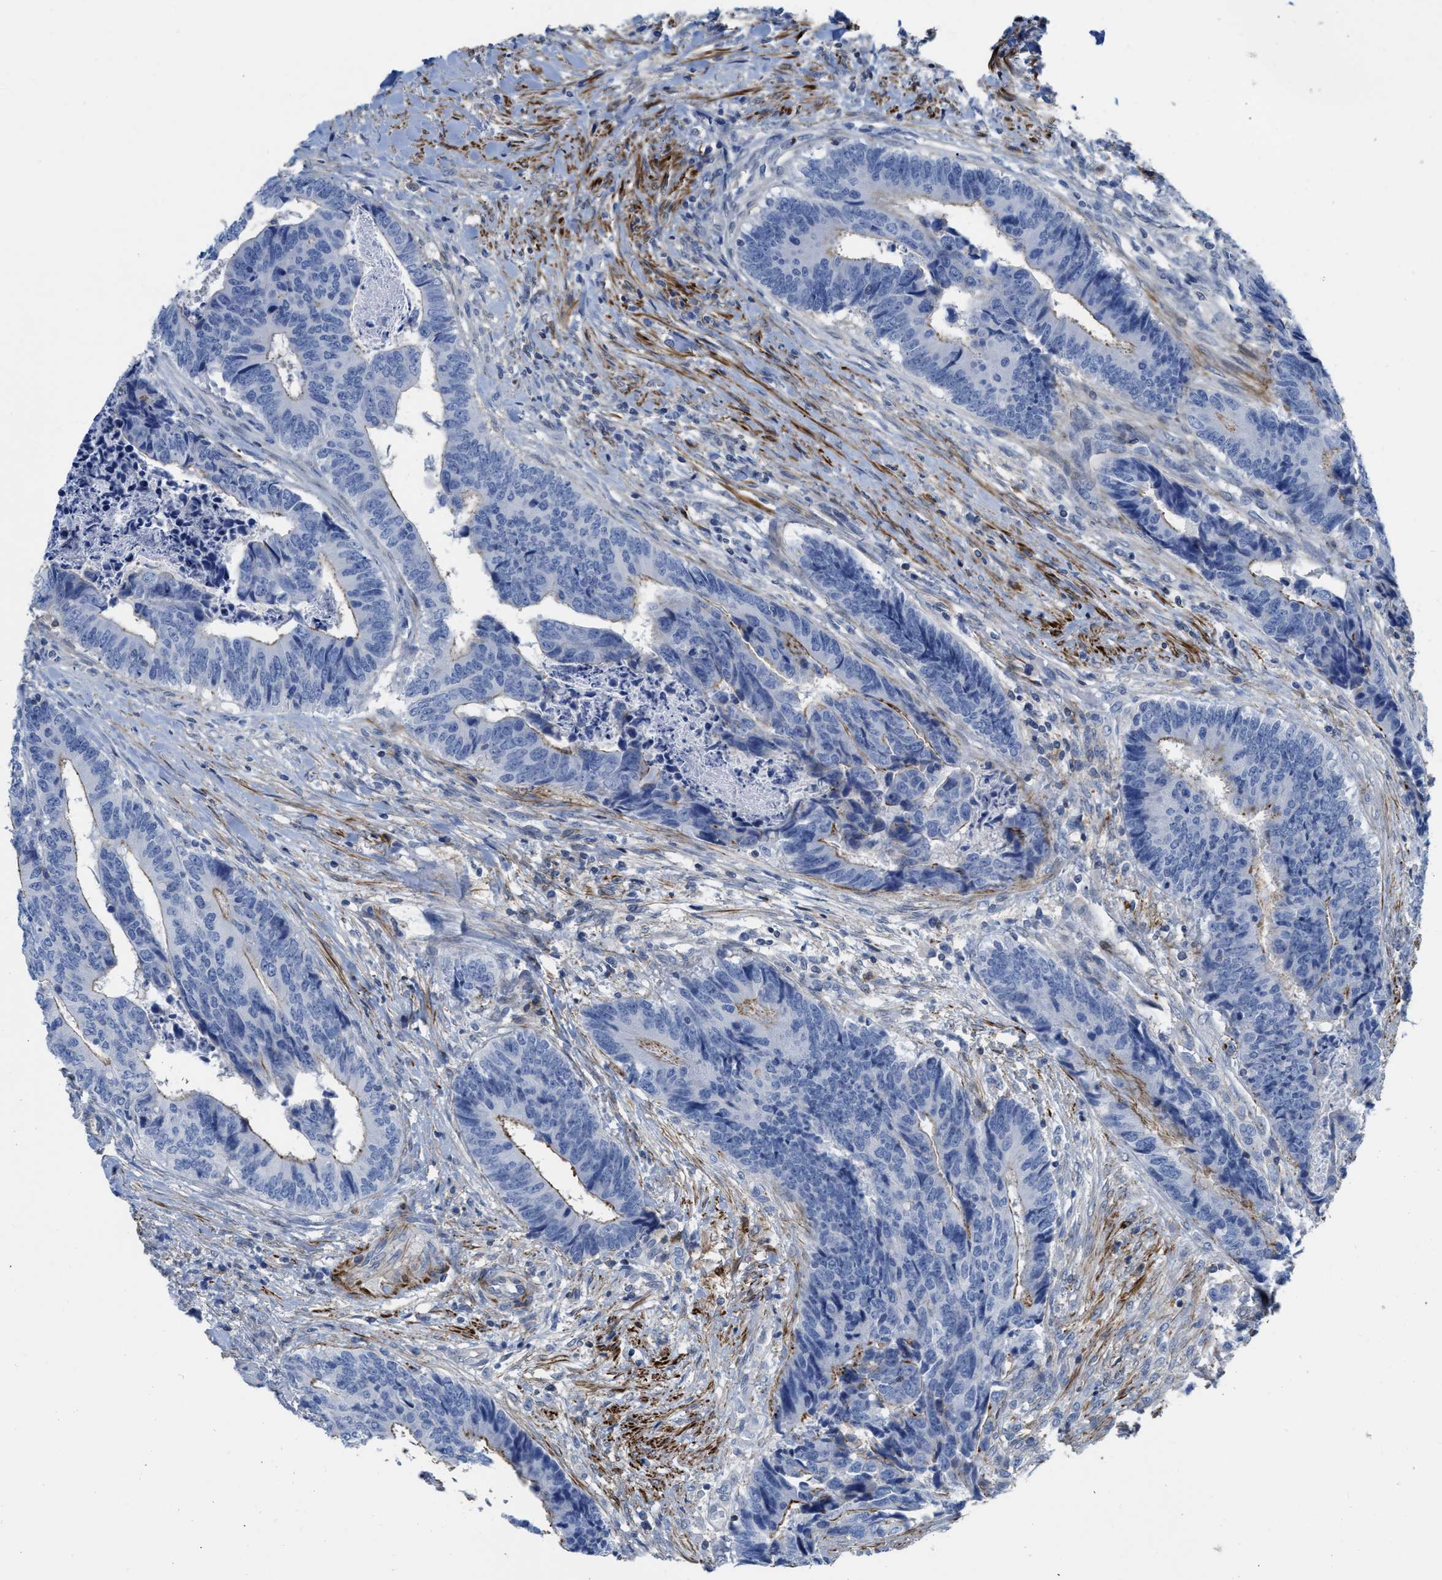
{"staining": {"intensity": "weak", "quantity": "<25%", "location": "cytoplasmic/membranous"}, "tissue": "colorectal cancer", "cell_type": "Tumor cells", "image_type": "cancer", "snomed": [{"axis": "morphology", "description": "Adenocarcinoma, NOS"}, {"axis": "topography", "description": "Rectum"}], "caption": "Histopathology image shows no significant protein expression in tumor cells of colorectal adenocarcinoma. The staining is performed using DAB brown chromogen with nuclei counter-stained in using hematoxylin.", "gene": "PRMT2", "patient": {"sex": "male", "age": 84}}